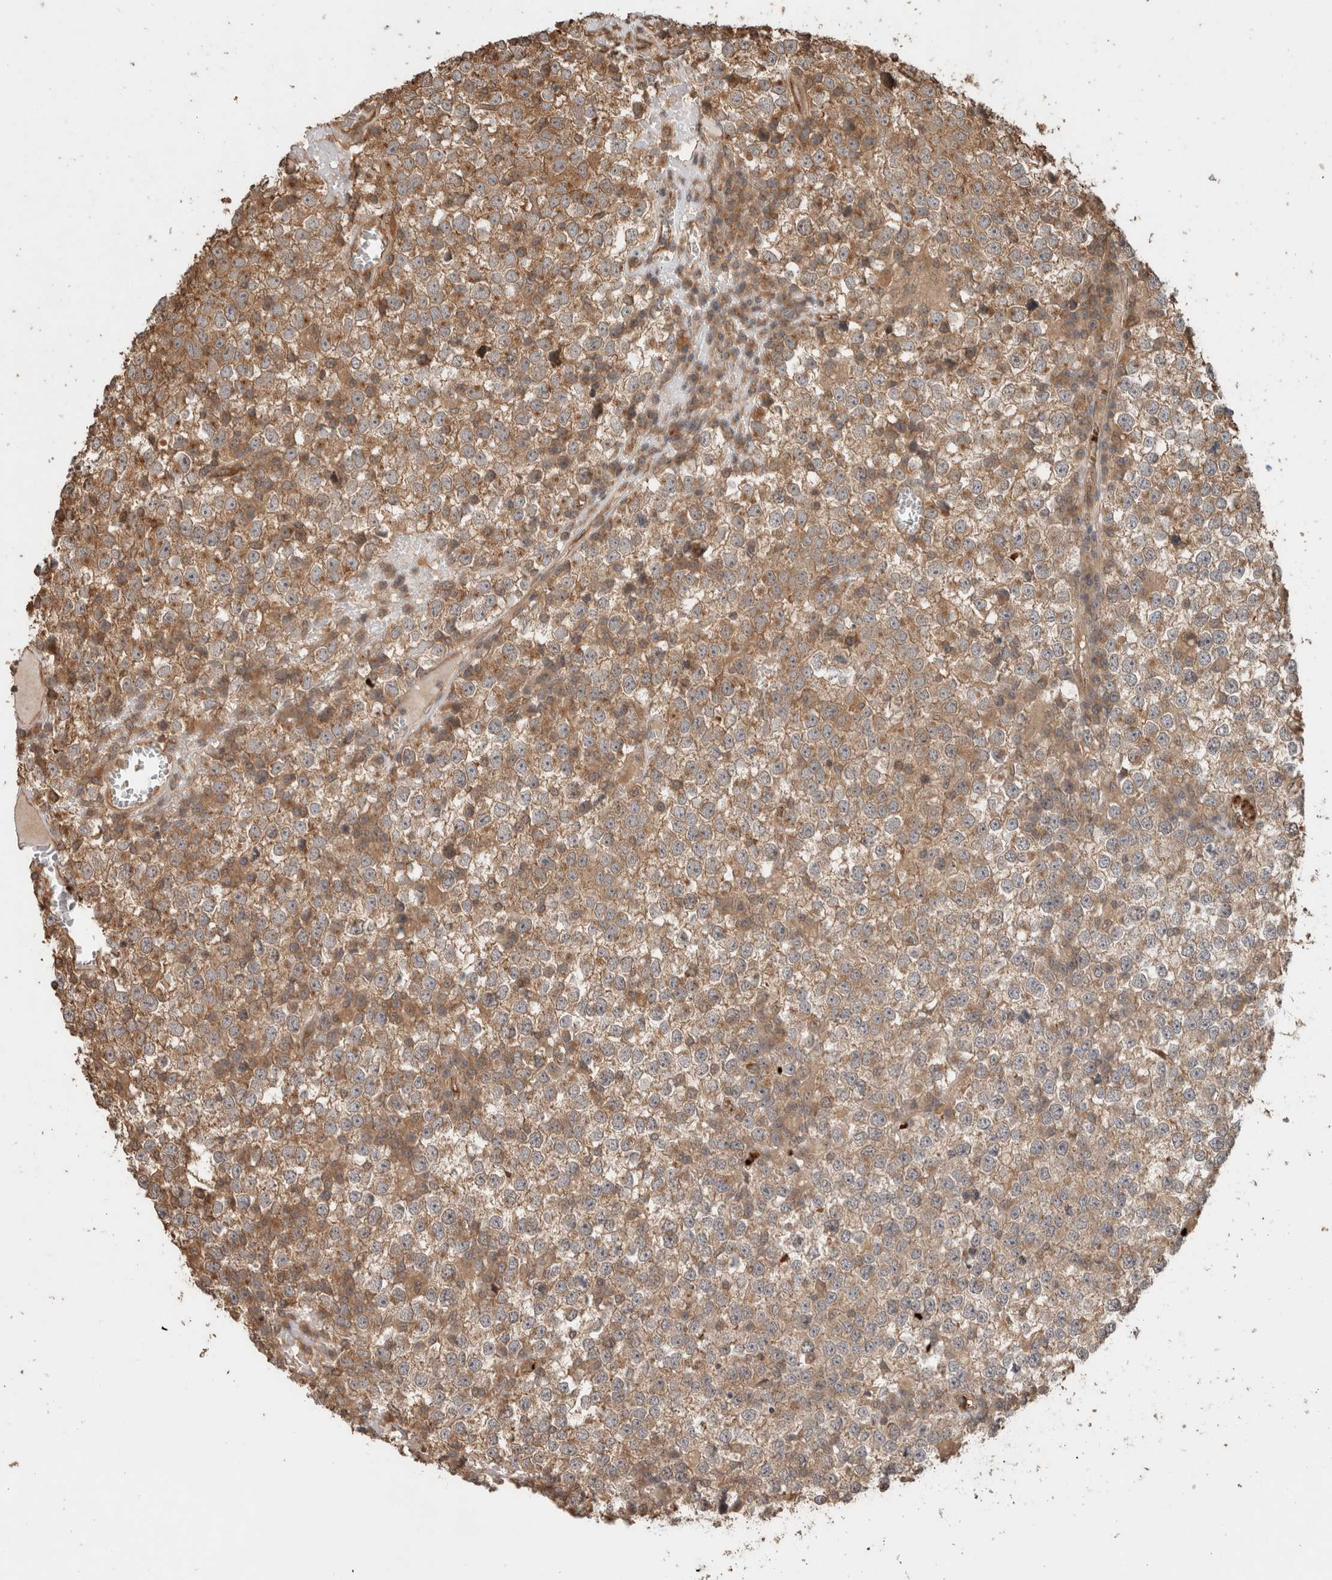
{"staining": {"intensity": "moderate", "quantity": ">75%", "location": "cytoplasmic/membranous"}, "tissue": "testis cancer", "cell_type": "Tumor cells", "image_type": "cancer", "snomed": [{"axis": "morphology", "description": "Seminoma, NOS"}, {"axis": "topography", "description": "Testis"}], "caption": "Moderate cytoplasmic/membranous protein staining is identified in about >75% of tumor cells in testis seminoma.", "gene": "OTUD6B", "patient": {"sex": "male", "age": 65}}